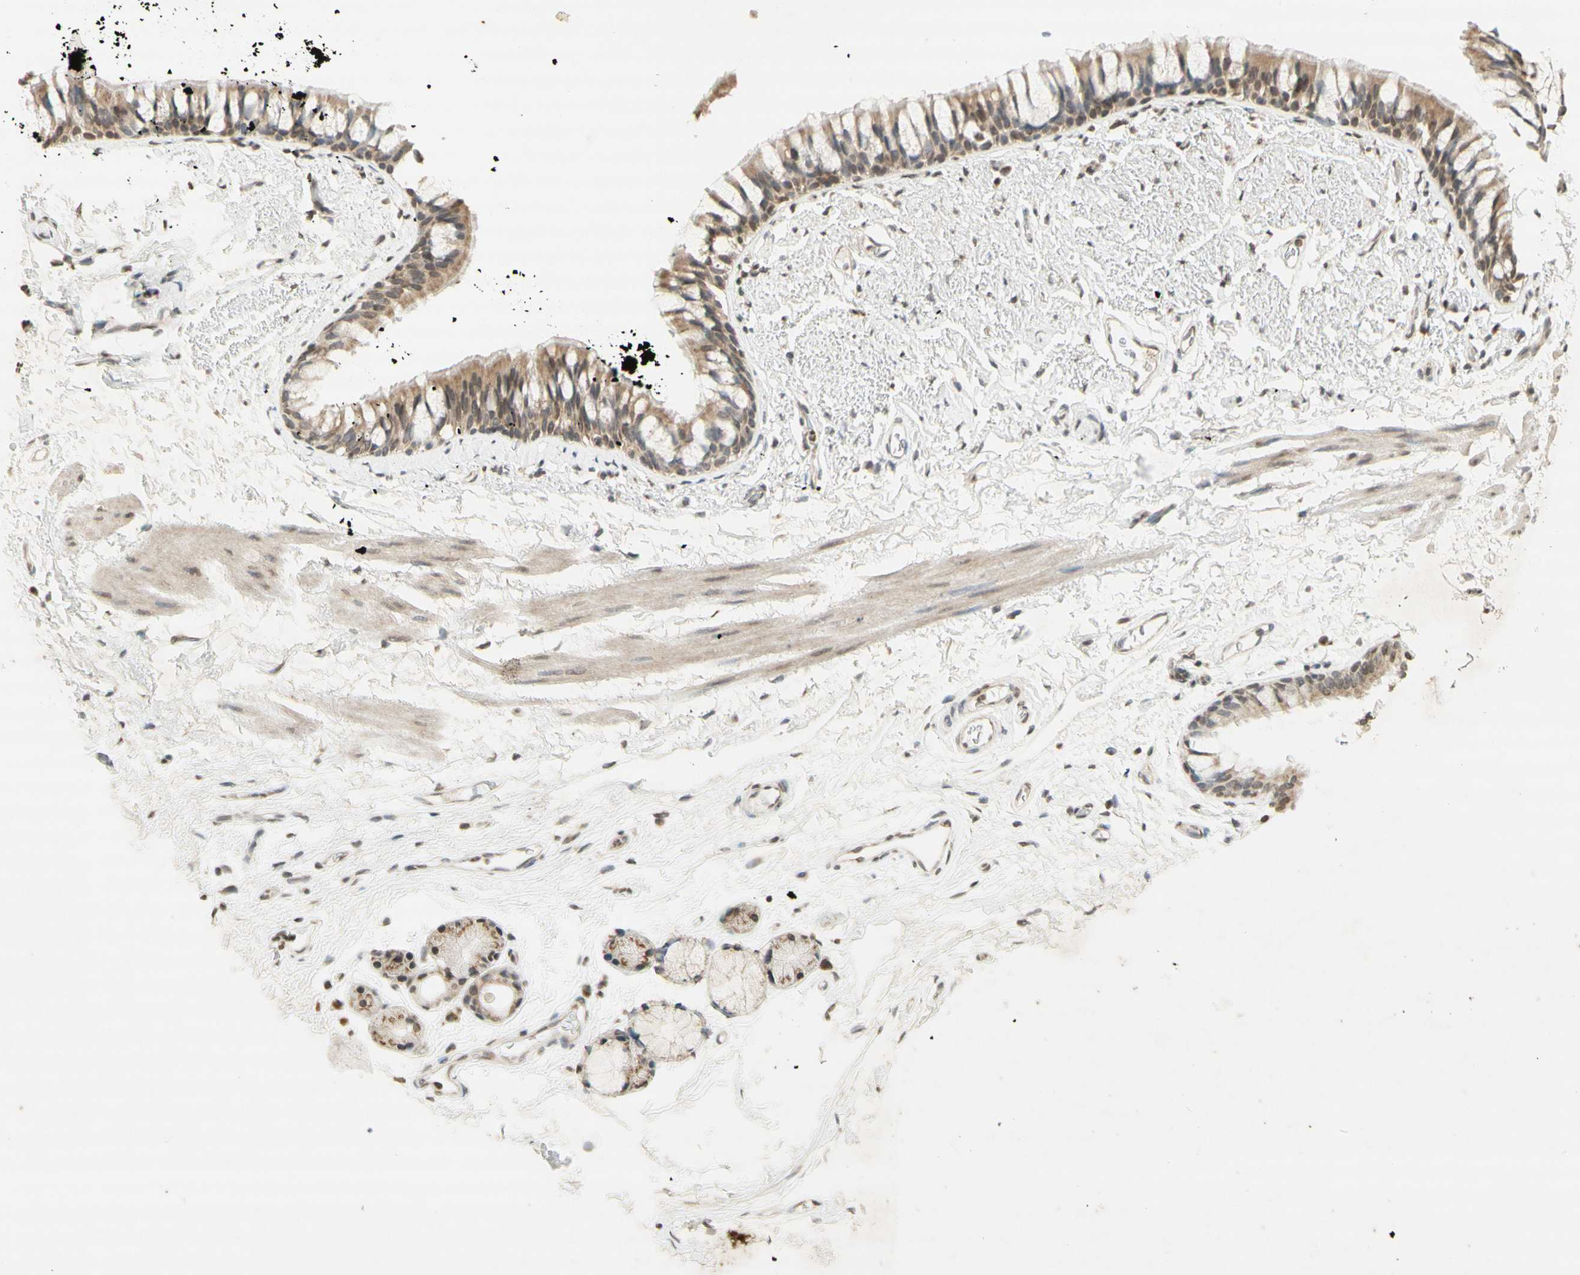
{"staining": {"intensity": "weak", "quantity": ">75%", "location": "cytoplasmic/membranous"}, "tissue": "adipose tissue", "cell_type": "Adipocytes", "image_type": "normal", "snomed": [{"axis": "morphology", "description": "Normal tissue, NOS"}, {"axis": "topography", "description": "Bronchus"}], "caption": "About >75% of adipocytes in unremarkable adipose tissue display weak cytoplasmic/membranous protein staining as visualized by brown immunohistochemical staining.", "gene": "CCNI", "patient": {"sex": "female", "age": 73}}